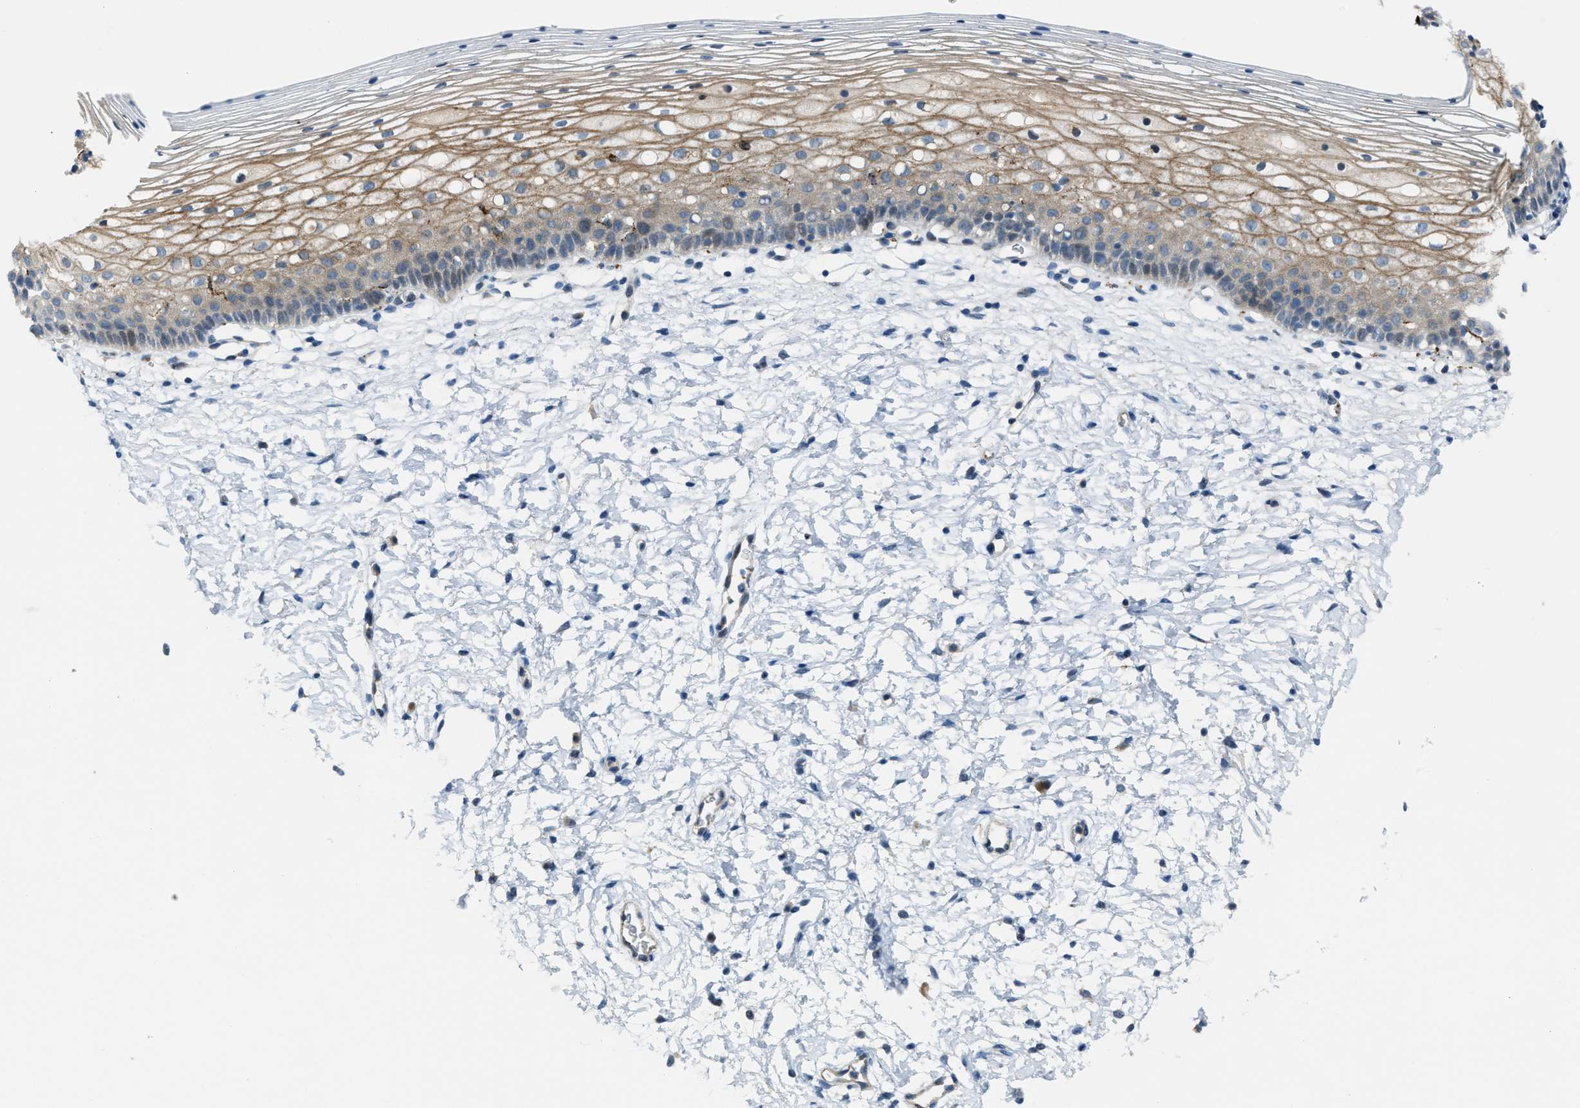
{"staining": {"intensity": "weak", "quantity": "<25%", "location": "cytoplasmic/membranous"}, "tissue": "cervix", "cell_type": "Glandular cells", "image_type": "normal", "snomed": [{"axis": "morphology", "description": "Normal tissue, NOS"}, {"axis": "topography", "description": "Cervix"}], "caption": "Immunohistochemical staining of benign human cervix reveals no significant expression in glandular cells. (Brightfield microscopy of DAB immunohistochemistry (IHC) at high magnification).", "gene": "KLHDC10", "patient": {"sex": "female", "age": 72}}